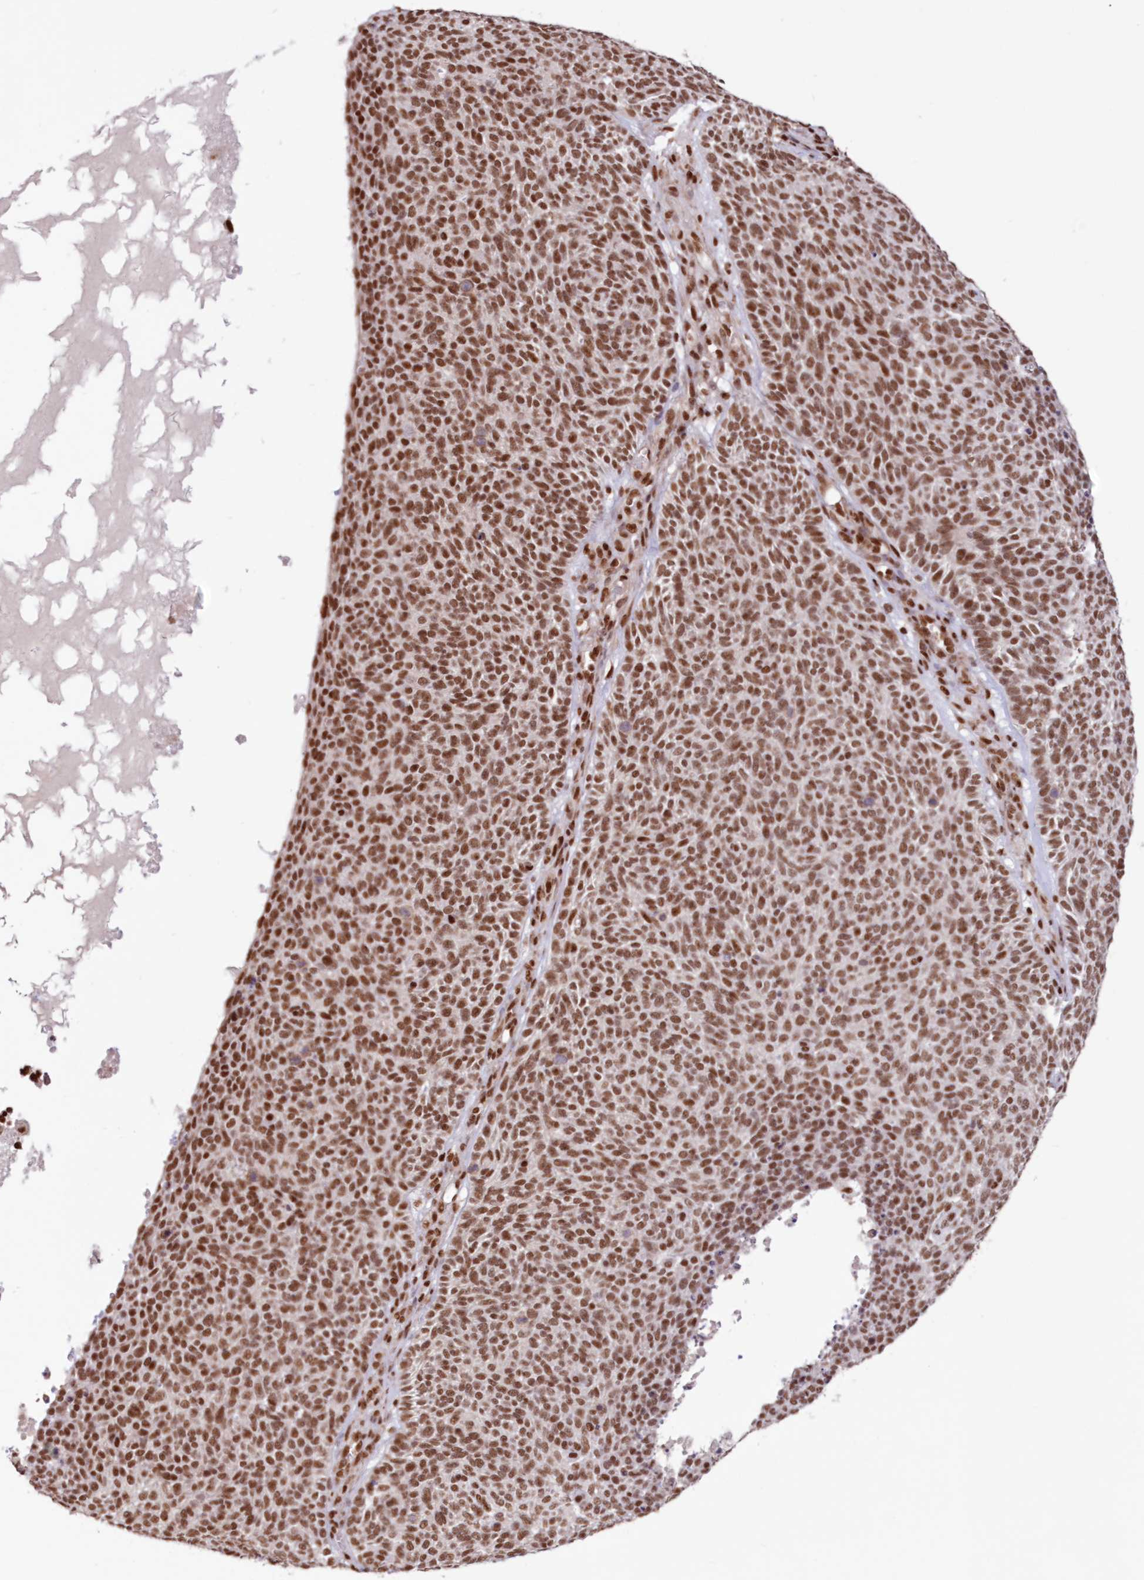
{"staining": {"intensity": "strong", "quantity": ">75%", "location": "nuclear"}, "tissue": "skin cancer", "cell_type": "Tumor cells", "image_type": "cancer", "snomed": [{"axis": "morphology", "description": "Squamous cell carcinoma, NOS"}, {"axis": "topography", "description": "Skin"}], "caption": "The immunohistochemical stain highlights strong nuclear staining in tumor cells of skin squamous cell carcinoma tissue.", "gene": "POLR2B", "patient": {"sex": "female", "age": 90}}